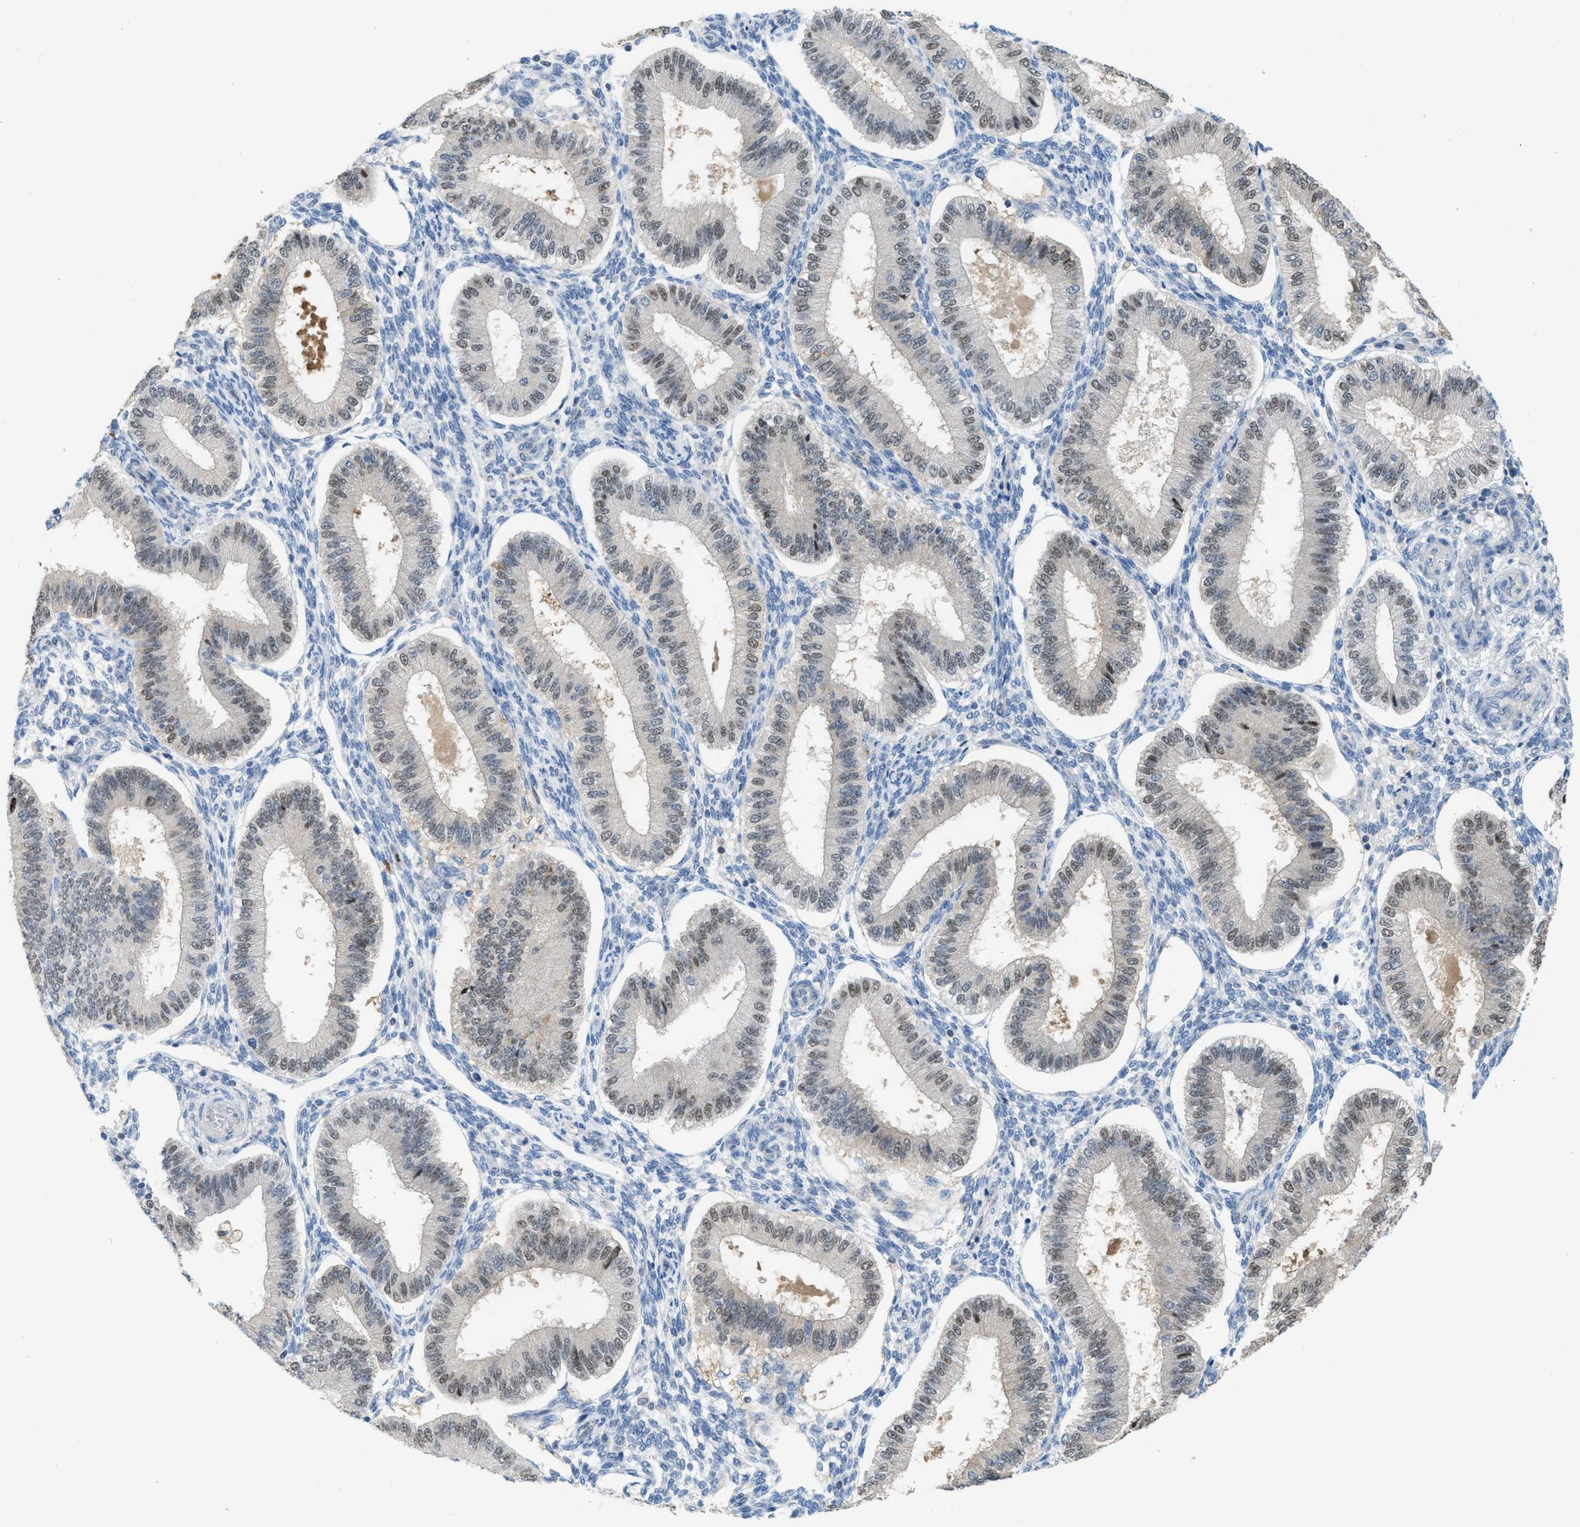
{"staining": {"intensity": "negative", "quantity": "none", "location": "none"}, "tissue": "endometrium", "cell_type": "Cells in endometrial stroma", "image_type": "normal", "snomed": [{"axis": "morphology", "description": "Normal tissue, NOS"}, {"axis": "topography", "description": "Endometrium"}], "caption": "Immunohistochemistry (IHC) photomicrograph of normal human endometrium stained for a protein (brown), which demonstrates no expression in cells in endometrial stroma.", "gene": "PPM1D", "patient": {"sex": "female", "age": 39}}